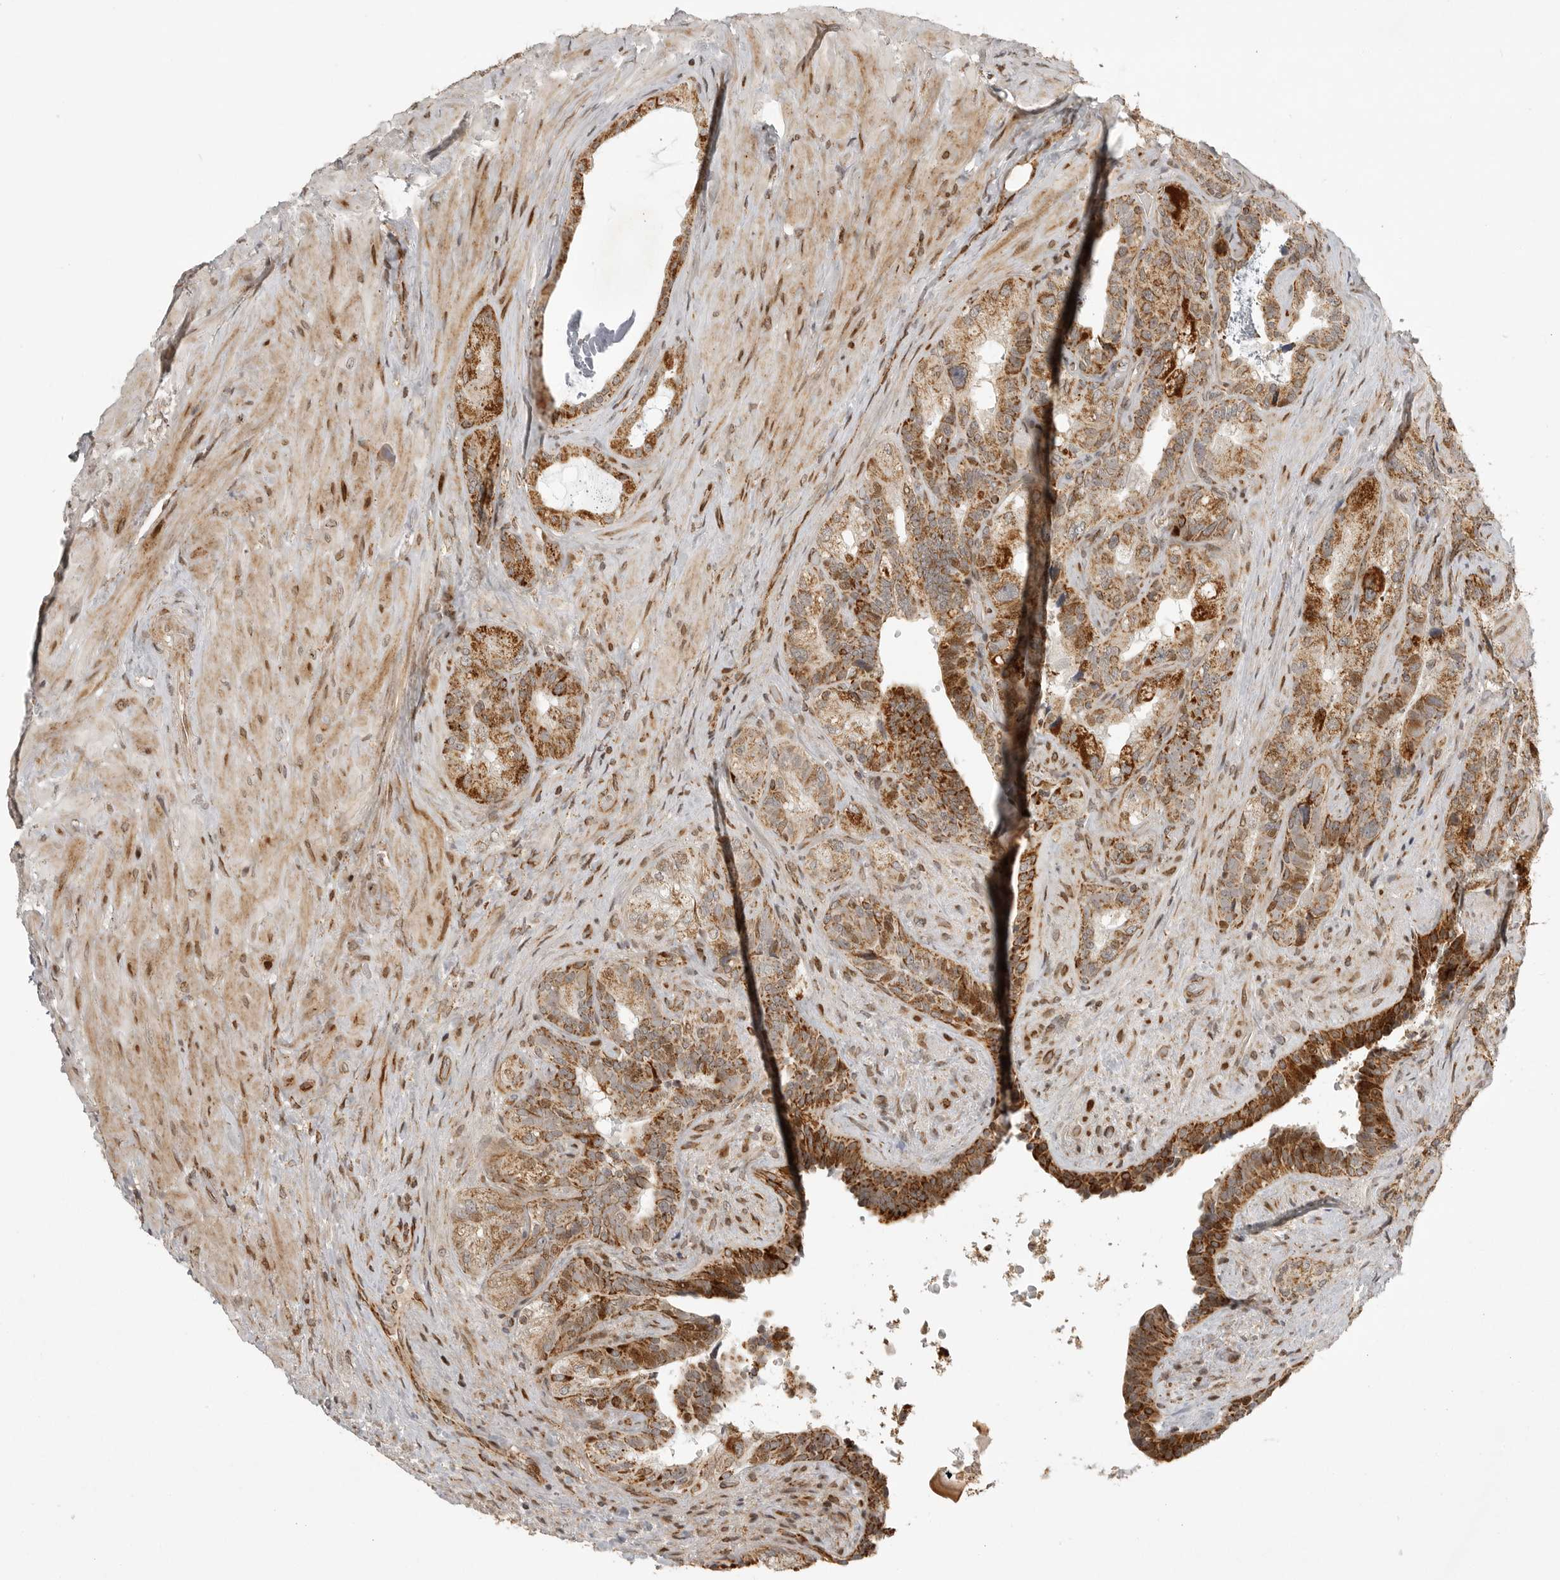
{"staining": {"intensity": "strong", "quantity": ">75%", "location": "cytoplasmic/membranous"}, "tissue": "seminal vesicle", "cell_type": "Glandular cells", "image_type": "normal", "snomed": [{"axis": "morphology", "description": "Normal tissue, NOS"}, {"axis": "topography", "description": "Prostate"}, {"axis": "topography", "description": "Seminal veicle"}], "caption": "Glandular cells demonstrate high levels of strong cytoplasmic/membranous positivity in about >75% of cells in unremarkable seminal vesicle.", "gene": "NARS2", "patient": {"sex": "male", "age": 67}}